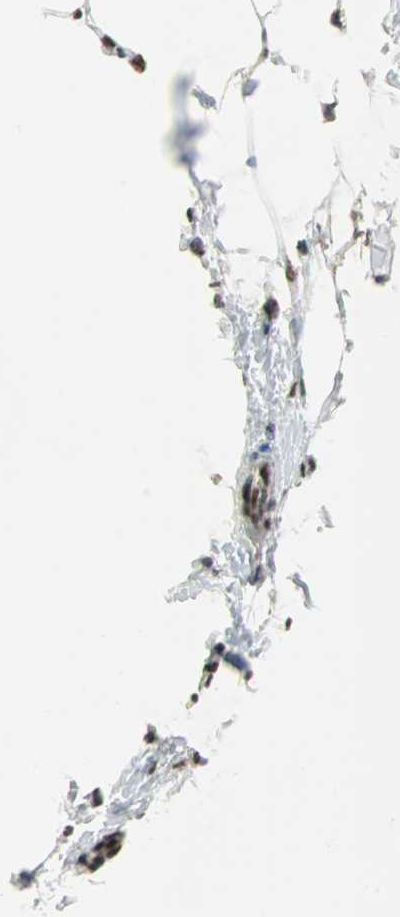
{"staining": {"intensity": "strong", "quantity": ">75%", "location": "cytoplasmic/membranous,nuclear"}, "tissue": "breast cancer", "cell_type": "Tumor cells", "image_type": "cancer", "snomed": [{"axis": "morphology", "description": "Duct carcinoma"}, {"axis": "topography", "description": "Breast"}], "caption": "This photomicrograph demonstrates infiltrating ductal carcinoma (breast) stained with immunohistochemistry (IHC) to label a protein in brown. The cytoplasmic/membranous and nuclear of tumor cells show strong positivity for the protein. Nuclei are counter-stained blue.", "gene": "RBM14", "patient": {"sex": "female", "age": 84}}